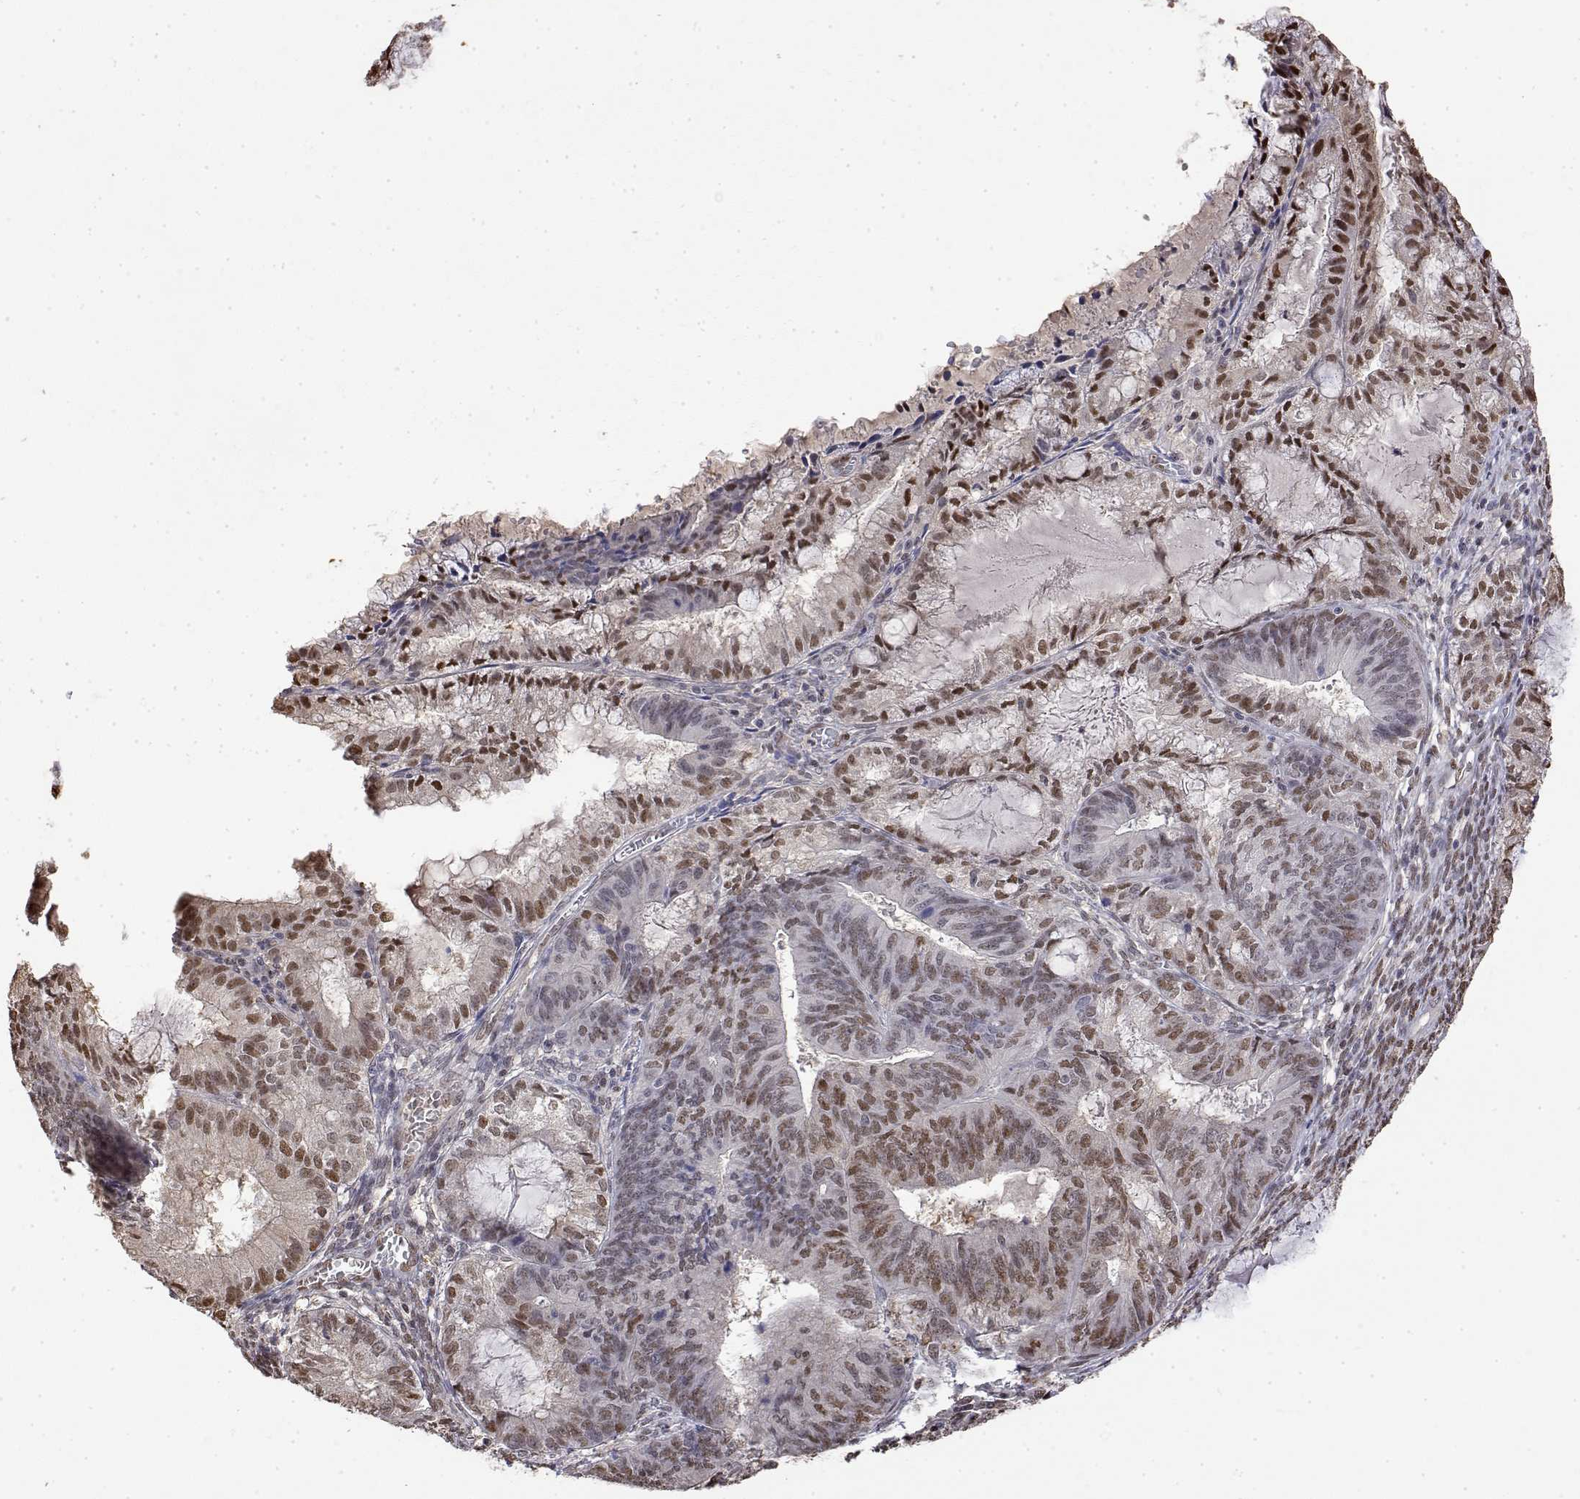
{"staining": {"intensity": "moderate", "quantity": "25%-75%", "location": "nuclear"}, "tissue": "endometrial cancer", "cell_type": "Tumor cells", "image_type": "cancer", "snomed": [{"axis": "morphology", "description": "Adenocarcinoma, NOS"}, {"axis": "topography", "description": "Endometrium"}], "caption": "Endometrial cancer stained with a protein marker displays moderate staining in tumor cells.", "gene": "TPI1", "patient": {"sex": "female", "age": 86}}